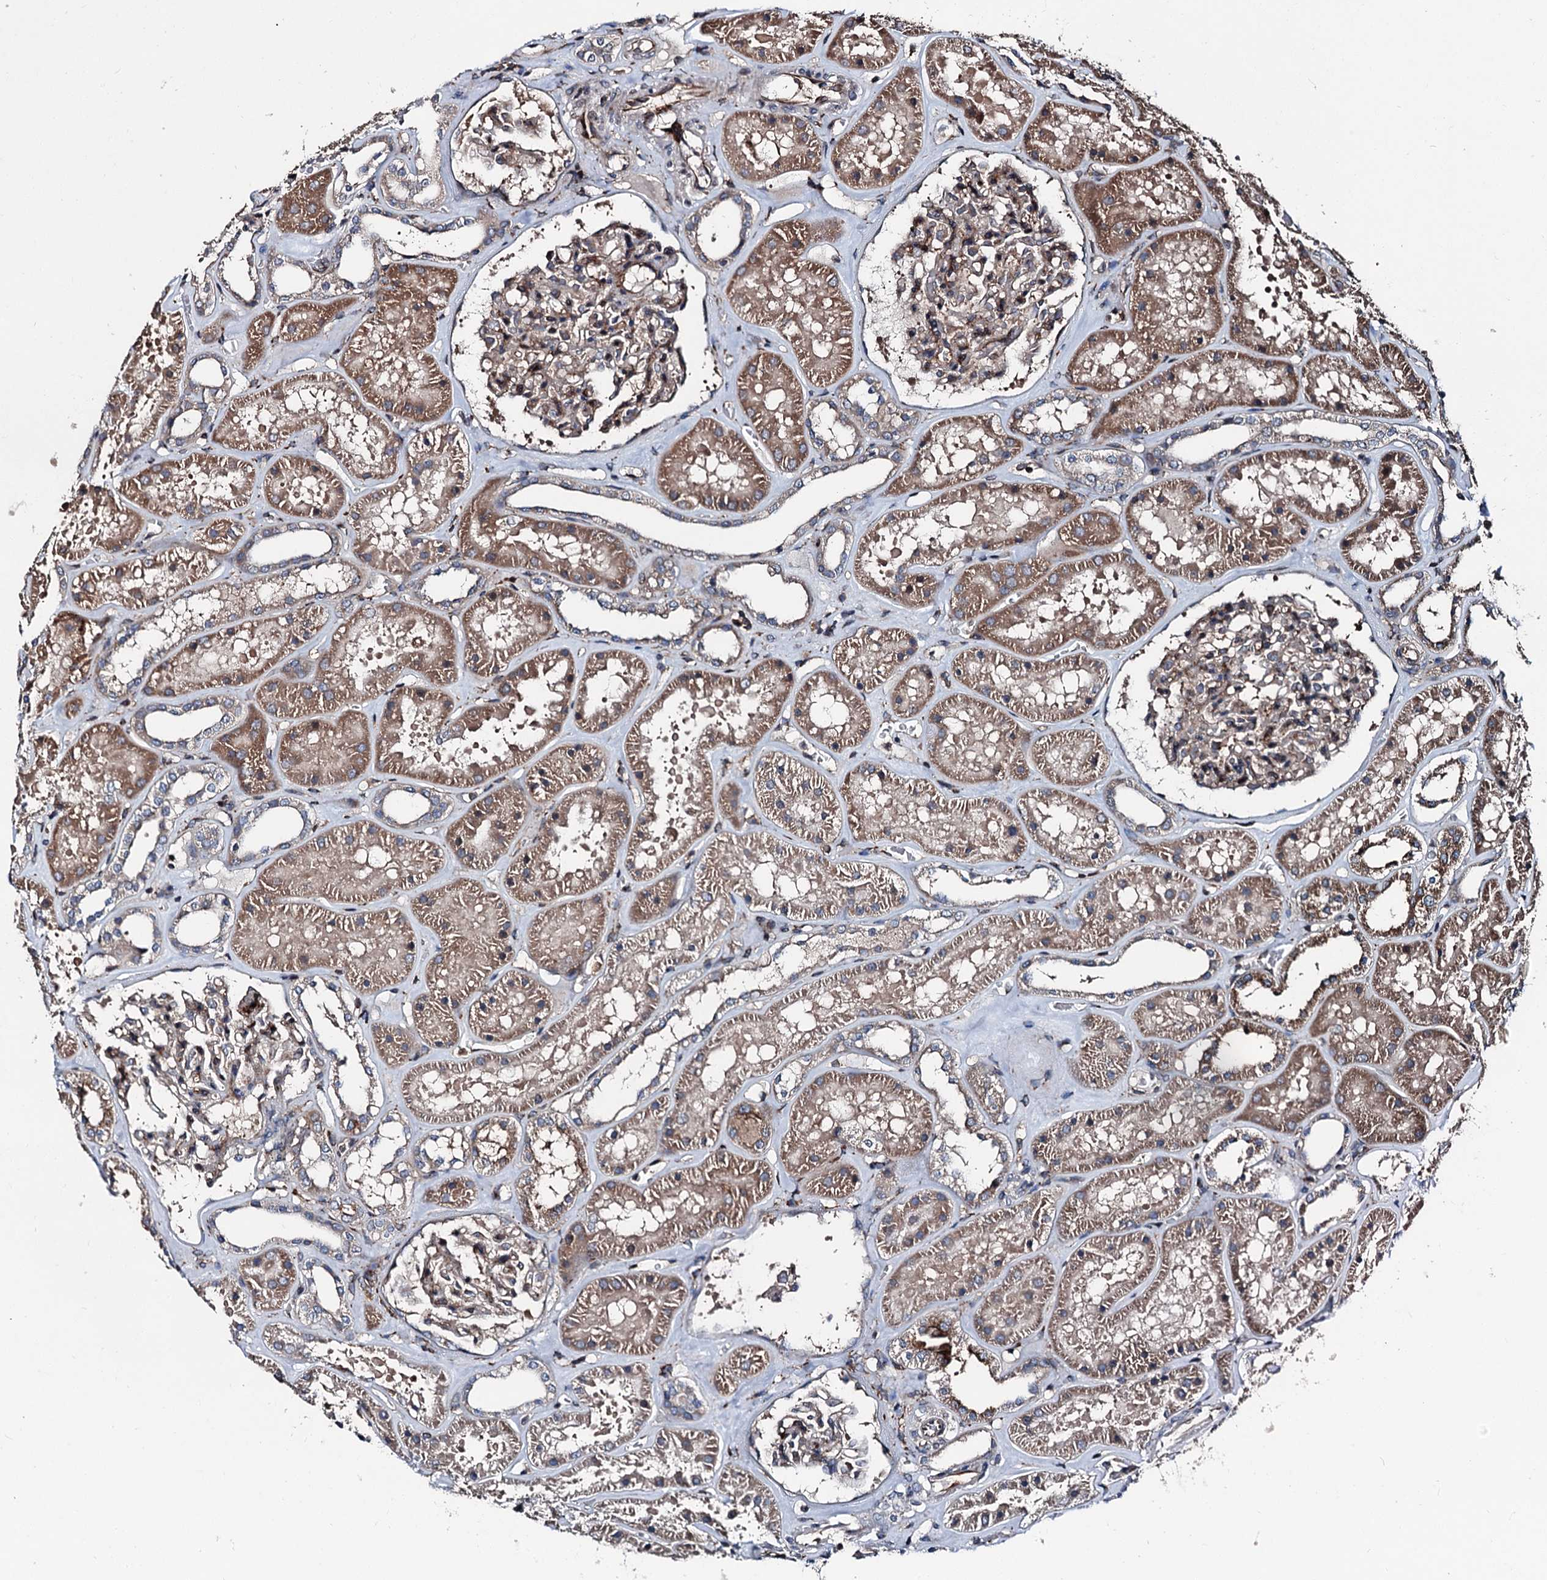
{"staining": {"intensity": "moderate", "quantity": ">75%", "location": "cytoplasmic/membranous"}, "tissue": "kidney", "cell_type": "Cells in glomeruli", "image_type": "normal", "snomed": [{"axis": "morphology", "description": "Normal tissue, NOS"}, {"axis": "topography", "description": "Kidney"}], "caption": "Protein expression analysis of unremarkable human kidney reveals moderate cytoplasmic/membranous staining in about >75% of cells in glomeruli.", "gene": "DDIAS", "patient": {"sex": "female", "age": 41}}